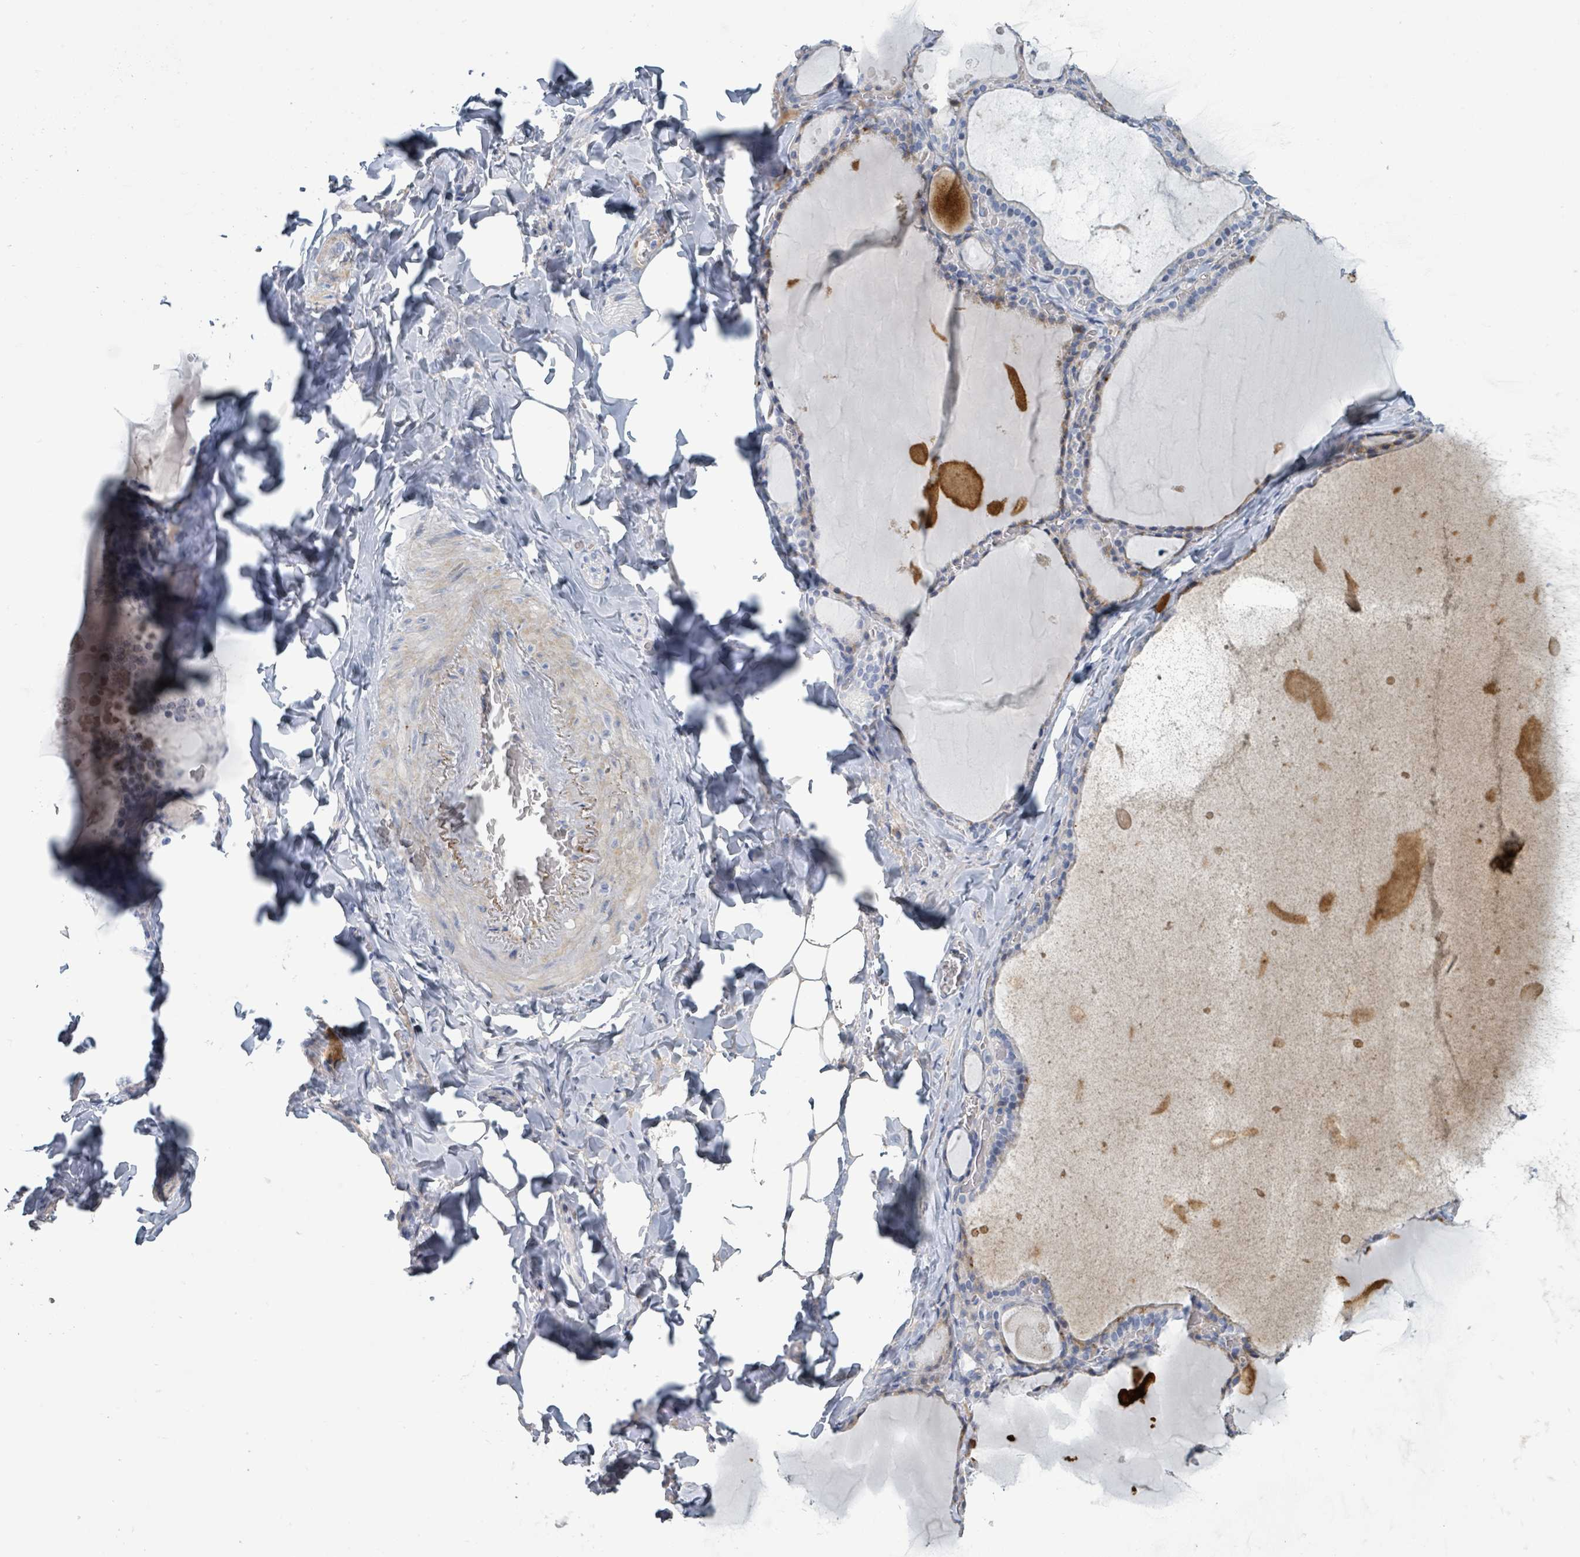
{"staining": {"intensity": "weak", "quantity": "25%-75%", "location": "cytoplasmic/membranous"}, "tissue": "thyroid gland", "cell_type": "Glandular cells", "image_type": "normal", "snomed": [{"axis": "morphology", "description": "Normal tissue, NOS"}, {"axis": "topography", "description": "Thyroid gland"}], "caption": "Weak cytoplasmic/membranous protein expression is seen in about 25%-75% of glandular cells in thyroid gland. The protein is stained brown, and the nuclei are stained in blue (DAB (3,3'-diaminobenzidine) IHC with brightfield microscopy, high magnification).", "gene": "RAB33B", "patient": {"sex": "male", "age": 56}}